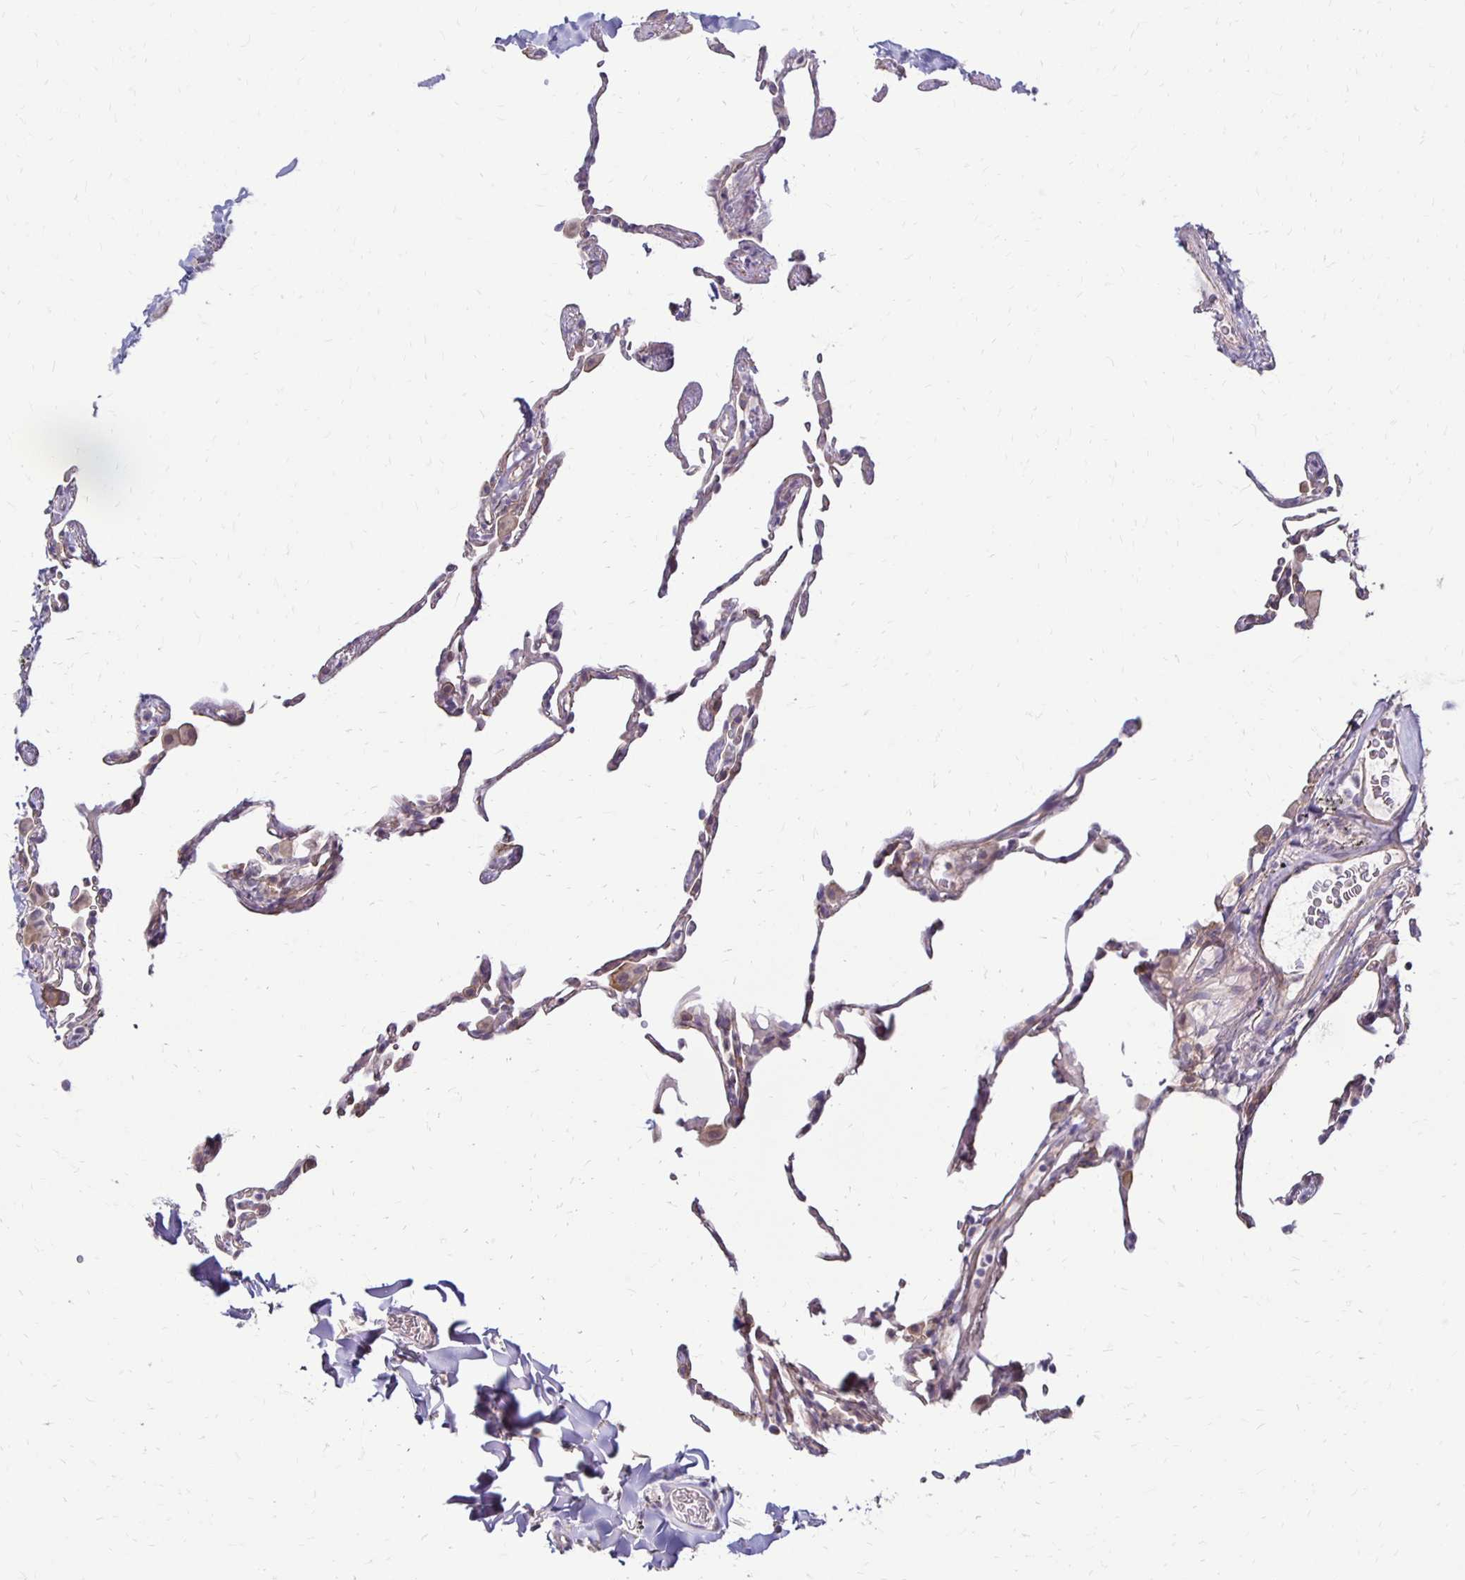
{"staining": {"intensity": "weak", "quantity": "25%-75%", "location": "cytoplasmic/membranous"}, "tissue": "lung", "cell_type": "Alveolar cells", "image_type": "normal", "snomed": [{"axis": "morphology", "description": "Normal tissue, NOS"}, {"axis": "topography", "description": "Lung"}], "caption": "Lung stained with a brown dye demonstrates weak cytoplasmic/membranous positive positivity in about 25%-75% of alveolar cells.", "gene": "KATNBL1", "patient": {"sex": "female", "age": 57}}